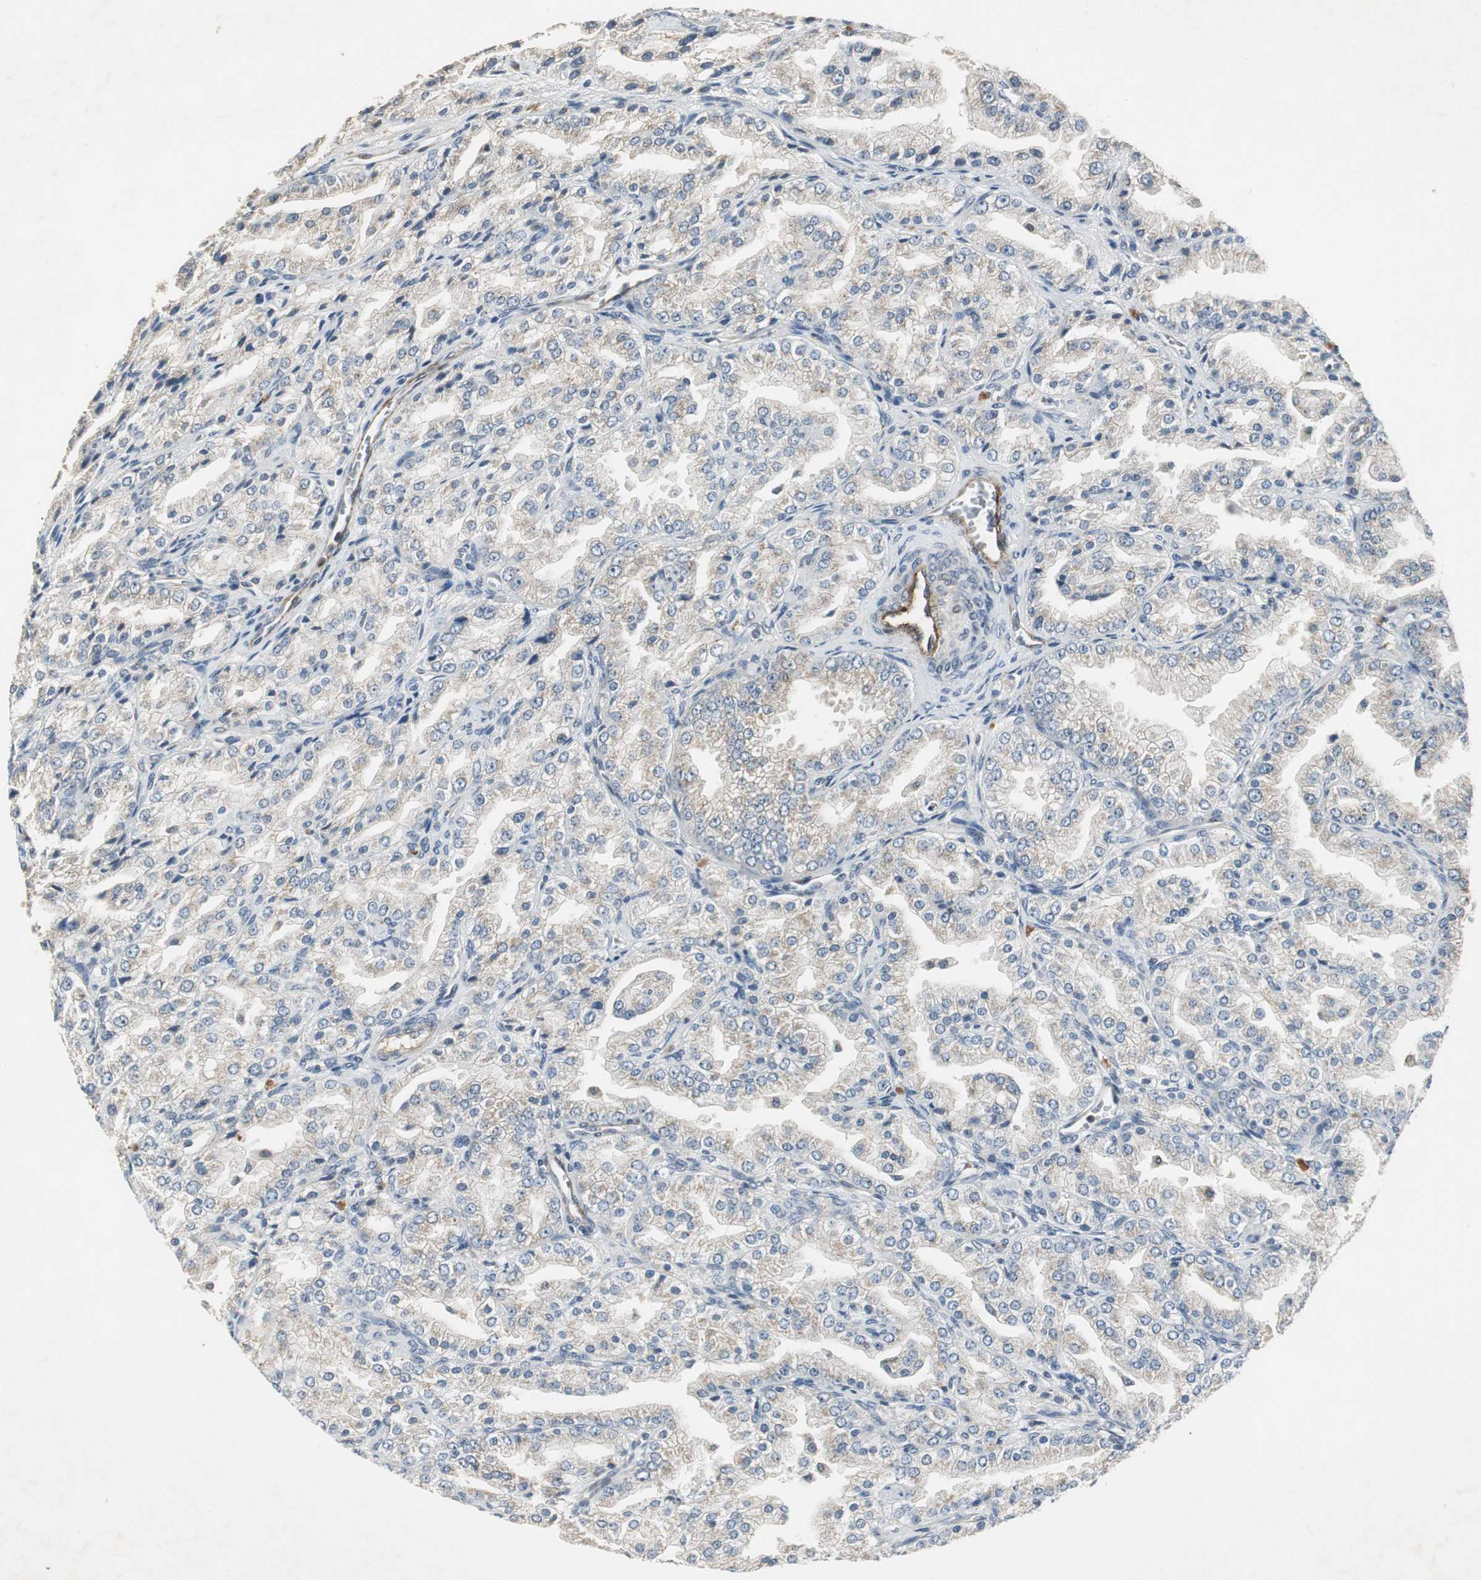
{"staining": {"intensity": "weak", "quantity": "25%-75%", "location": "cytoplasmic/membranous"}, "tissue": "prostate cancer", "cell_type": "Tumor cells", "image_type": "cancer", "snomed": [{"axis": "morphology", "description": "Adenocarcinoma, High grade"}, {"axis": "topography", "description": "Prostate"}], "caption": "A photomicrograph of prostate adenocarcinoma (high-grade) stained for a protein demonstrates weak cytoplasmic/membranous brown staining in tumor cells. The staining was performed using DAB (3,3'-diaminobenzidine) to visualize the protein expression in brown, while the nuclei were stained in blue with hematoxylin (Magnification: 20x).", "gene": "JTB", "patient": {"sex": "male", "age": 61}}